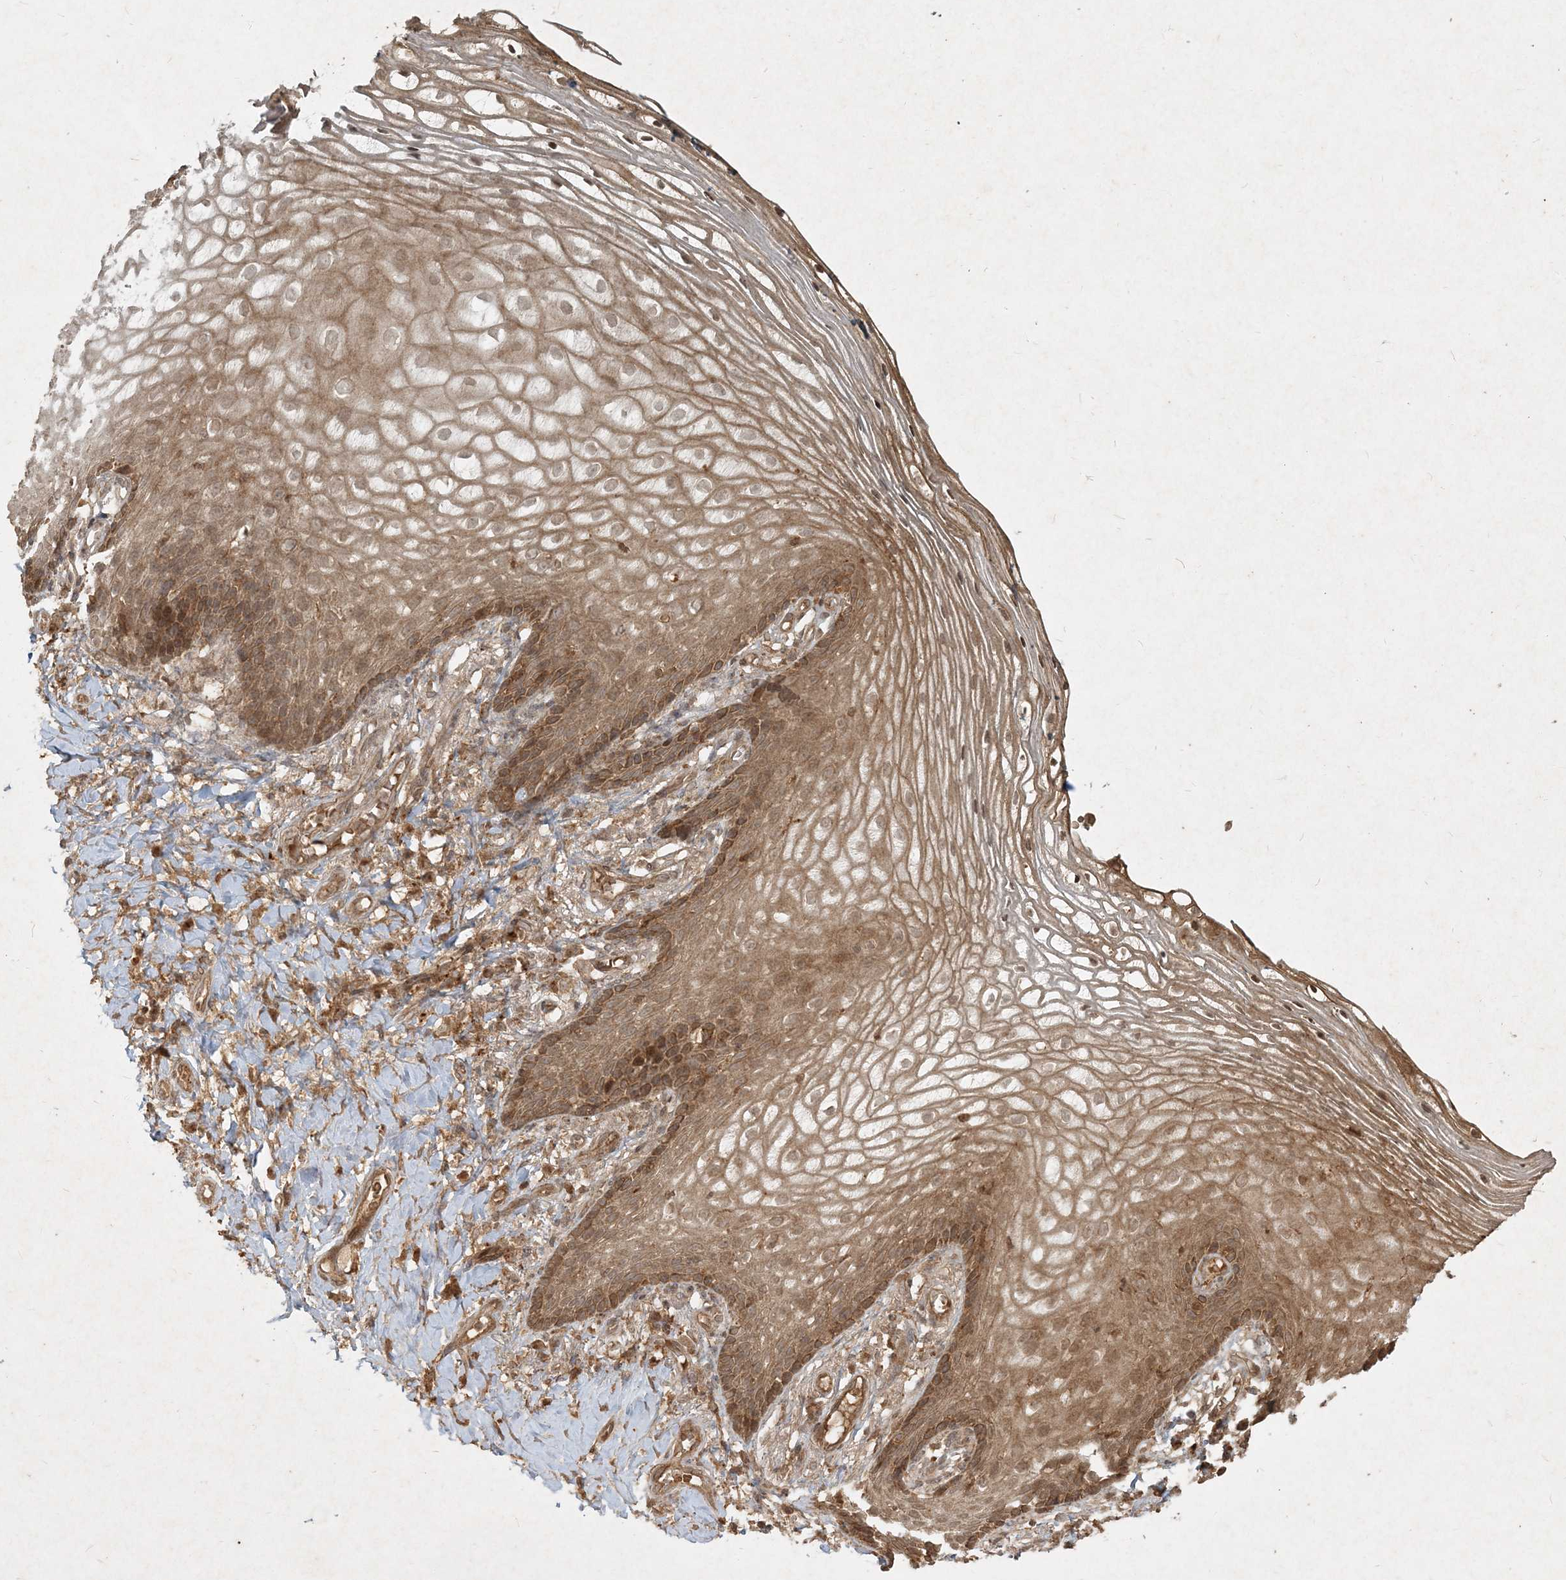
{"staining": {"intensity": "moderate", "quantity": ">75%", "location": "cytoplasmic/membranous"}, "tissue": "vagina", "cell_type": "Squamous epithelial cells", "image_type": "normal", "snomed": [{"axis": "morphology", "description": "Normal tissue, NOS"}, {"axis": "topography", "description": "Vagina"}], "caption": "Immunohistochemical staining of benign human vagina reveals >75% levels of moderate cytoplasmic/membranous protein positivity in approximately >75% of squamous epithelial cells.", "gene": "NARS1", "patient": {"sex": "female", "age": 60}}